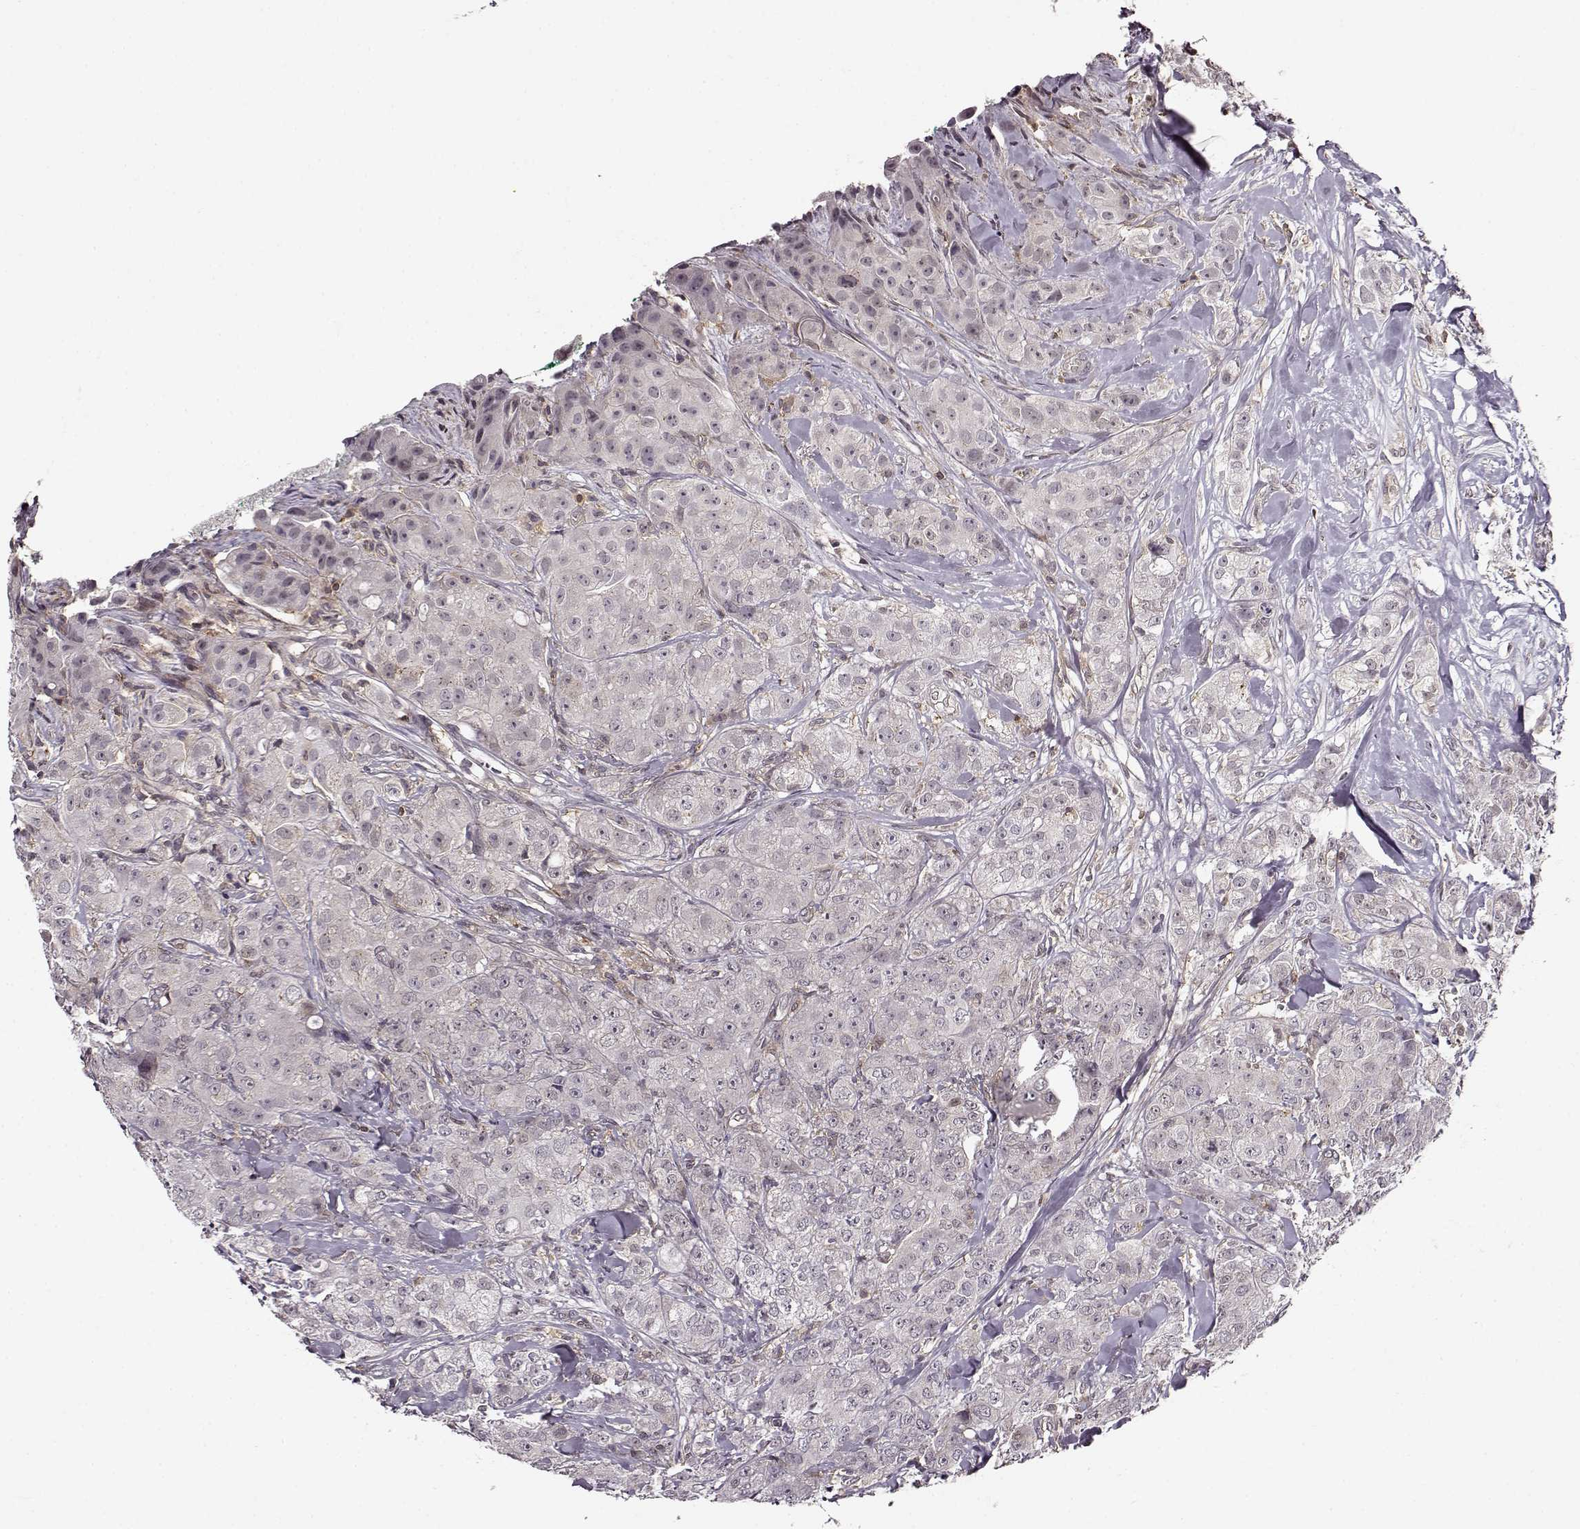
{"staining": {"intensity": "weak", "quantity": "<25%", "location": "cytoplasmic/membranous"}, "tissue": "breast cancer", "cell_type": "Tumor cells", "image_type": "cancer", "snomed": [{"axis": "morphology", "description": "Duct carcinoma"}, {"axis": "topography", "description": "Breast"}], "caption": "This is an IHC image of human breast infiltrating ductal carcinoma. There is no staining in tumor cells.", "gene": "MFSD1", "patient": {"sex": "female", "age": 43}}